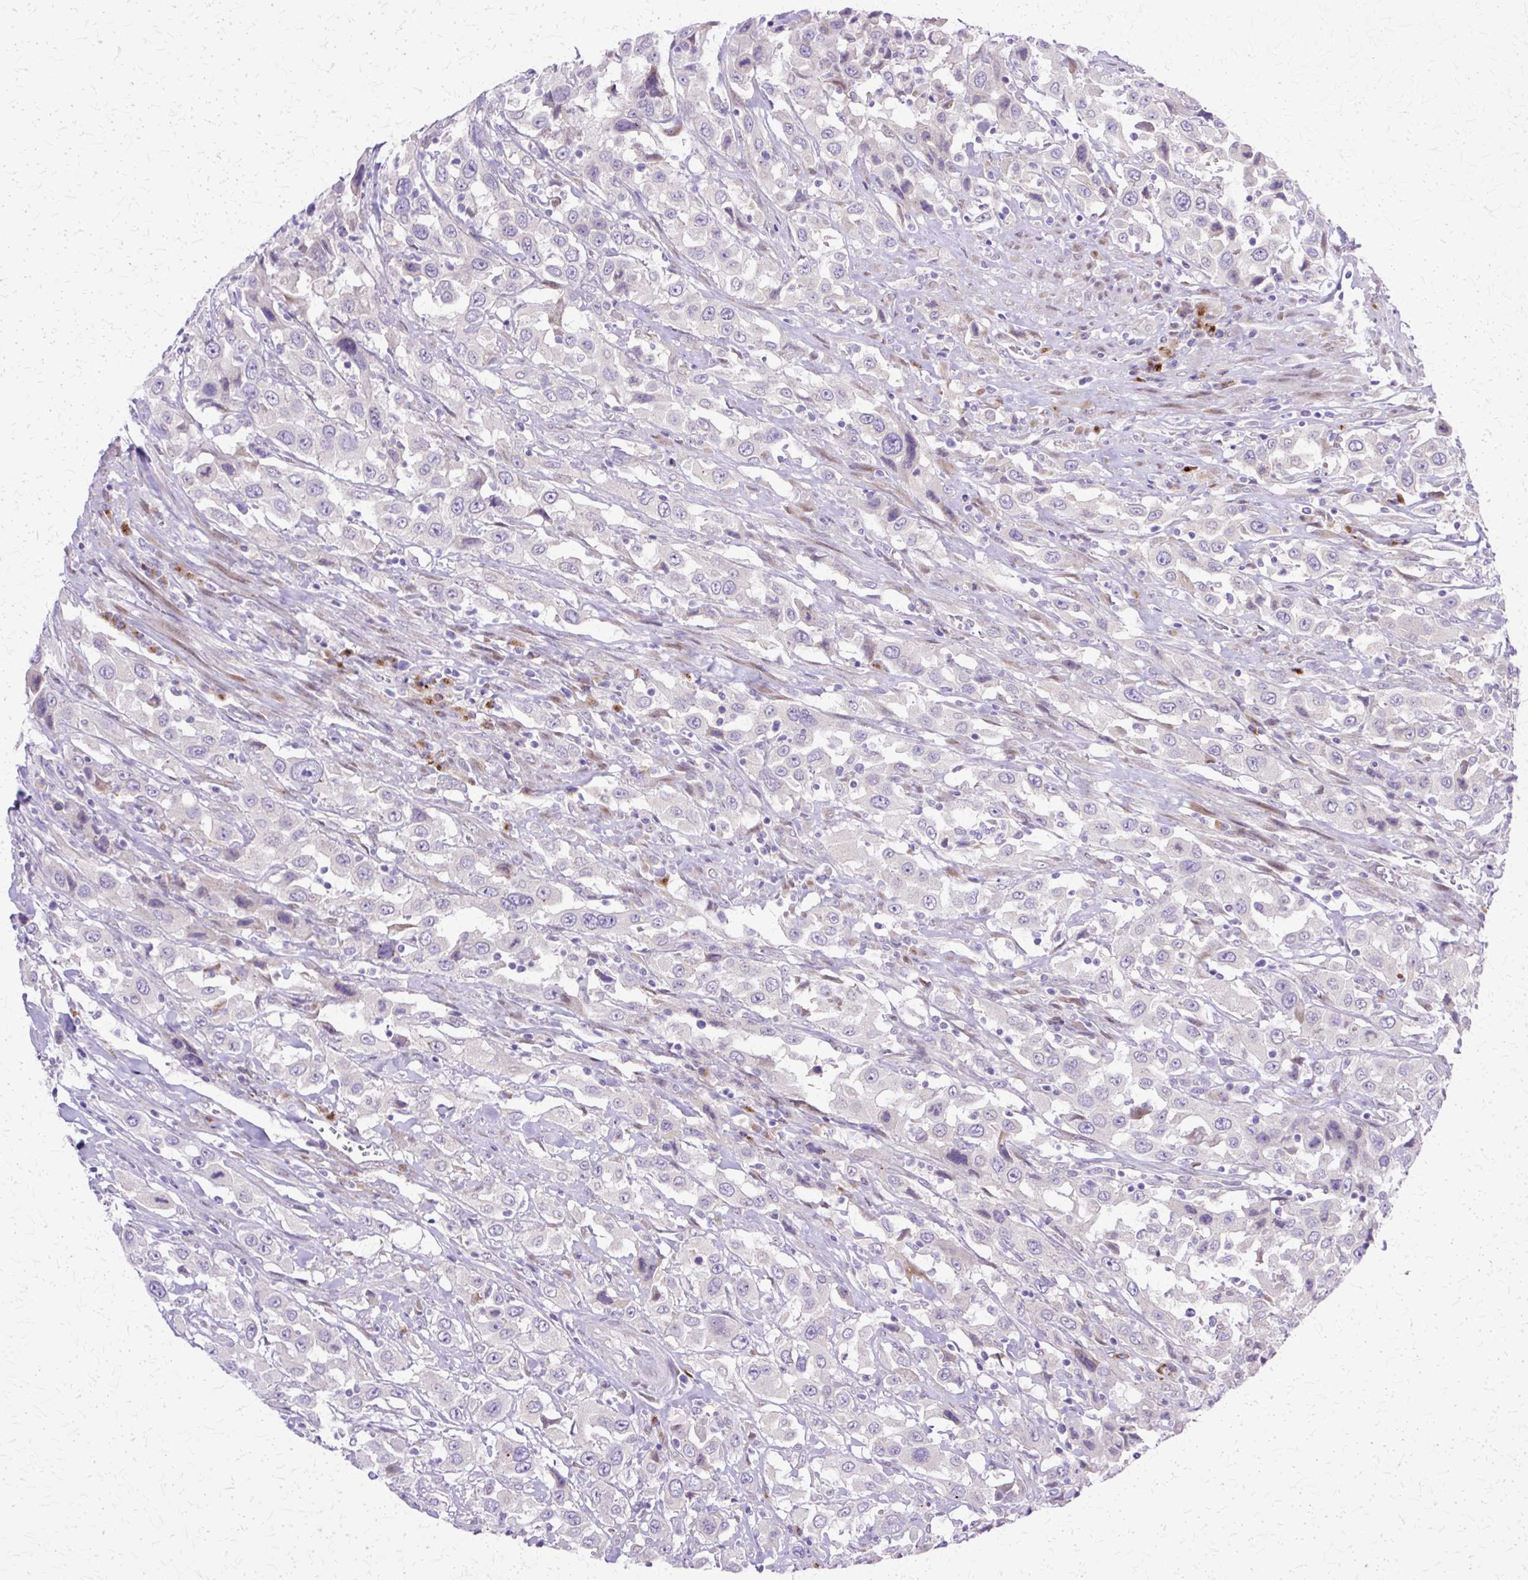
{"staining": {"intensity": "negative", "quantity": "none", "location": "none"}, "tissue": "urothelial cancer", "cell_type": "Tumor cells", "image_type": "cancer", "snomed": [{"axis": "morphology", "description": "Urothelial carcinoma, High grade"}, {"axis": "topography", "description": "Urinary bladder"}], "caption": "Urothelial cancer was stained to show a protein in brown. There is no significant positivity in tumor cells.", "gene": "TBC1D3G", "patient": {"sex": "male", "age": 61}}